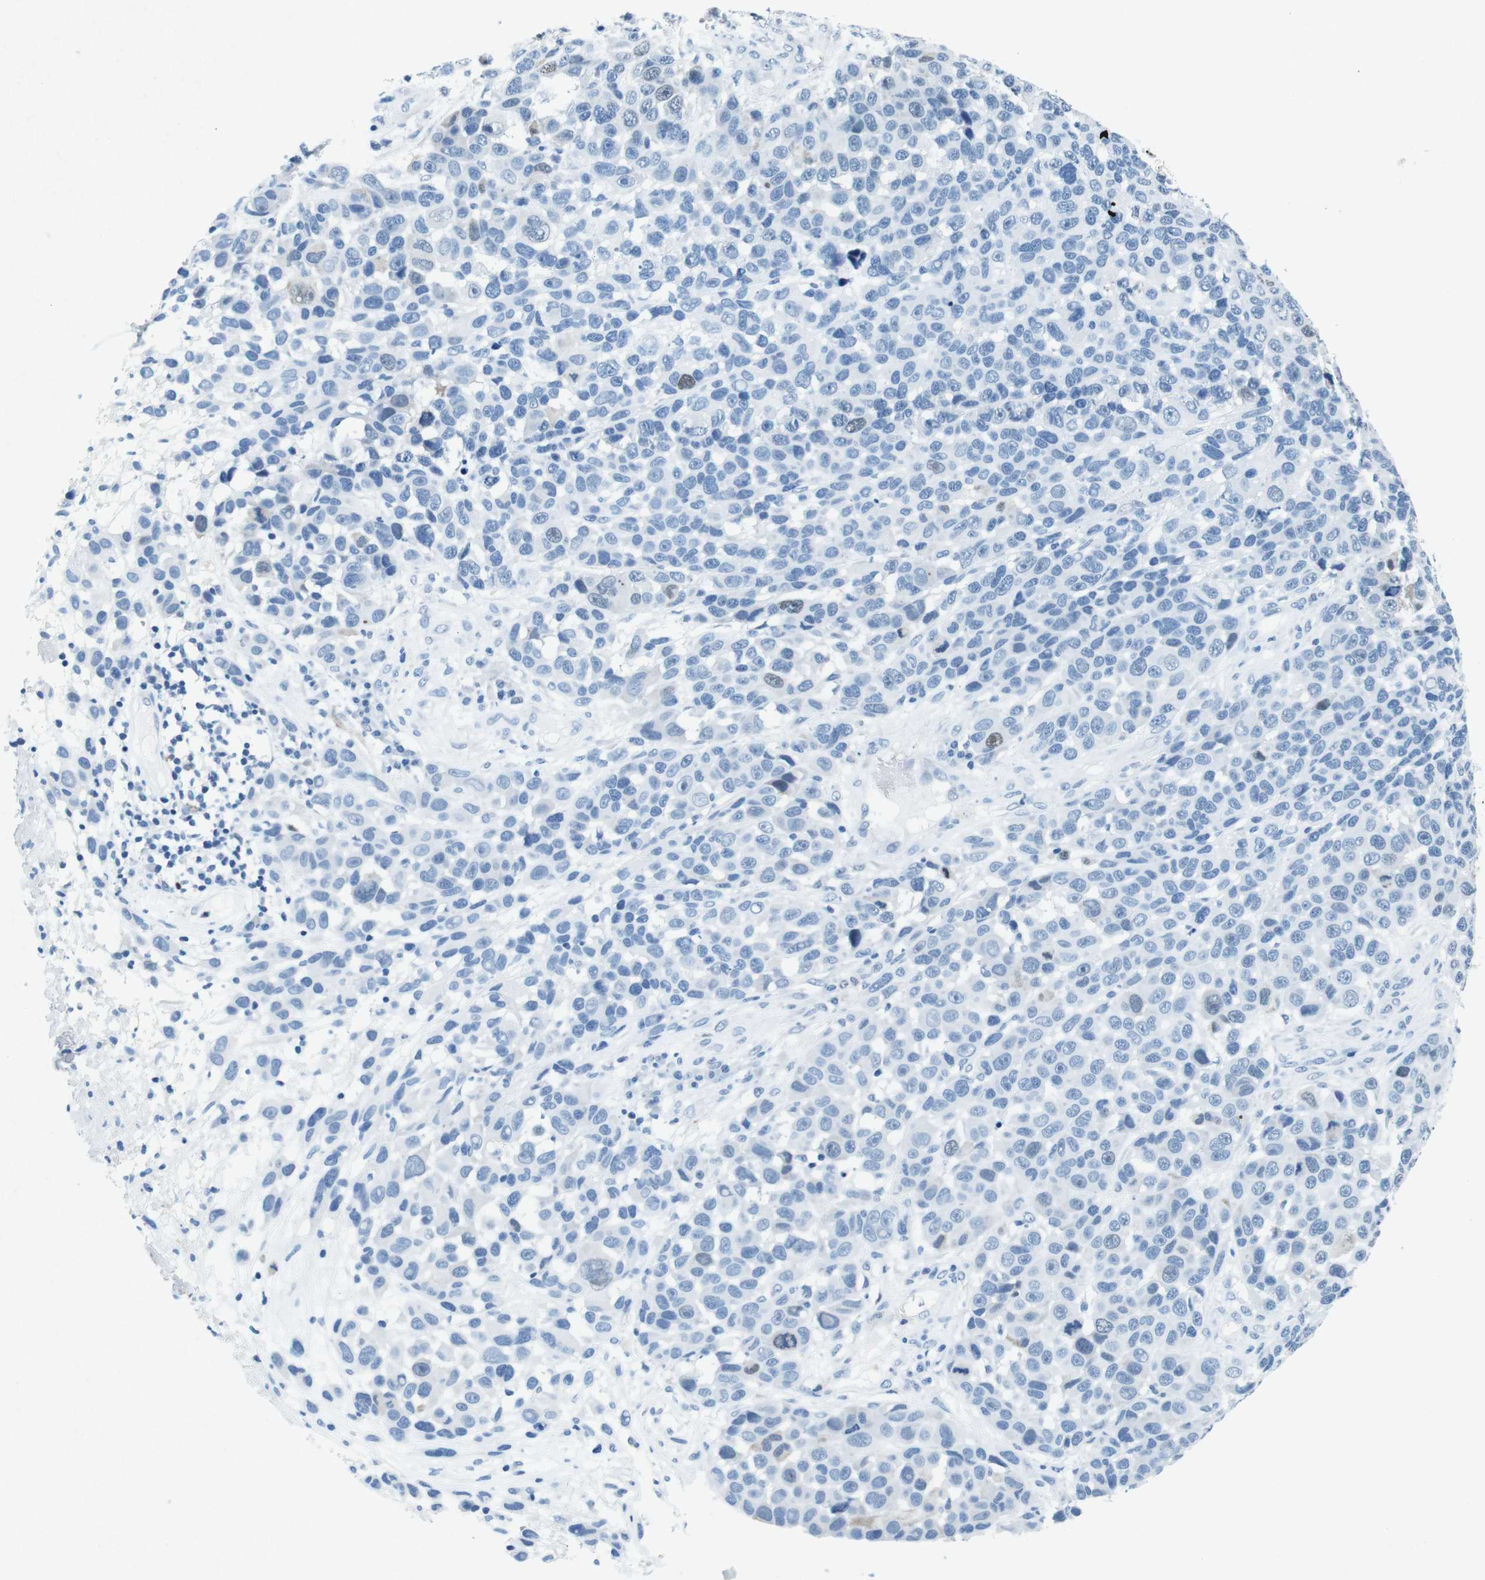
{"staining": {"intensity": "weak", "quantity": "<25%", "location": "nuclear"}, "tissue": "melanoma", "cell_type": "Tumor cells", "image_type": "cancer", "snomed": [{"axis": "morphology", "description": "Malignant melanoma, NOS"}, {"axis": "topography", "description": "Skin"}], "caption": "Immunohistochemistry photomicrograph of neoplastic tissue: human malignant melanoma stained with DAB reveals no significant protein expression in tumor cells.", "gene": "CTAG1B", "patient": {"sex": "male", "age": 53}}